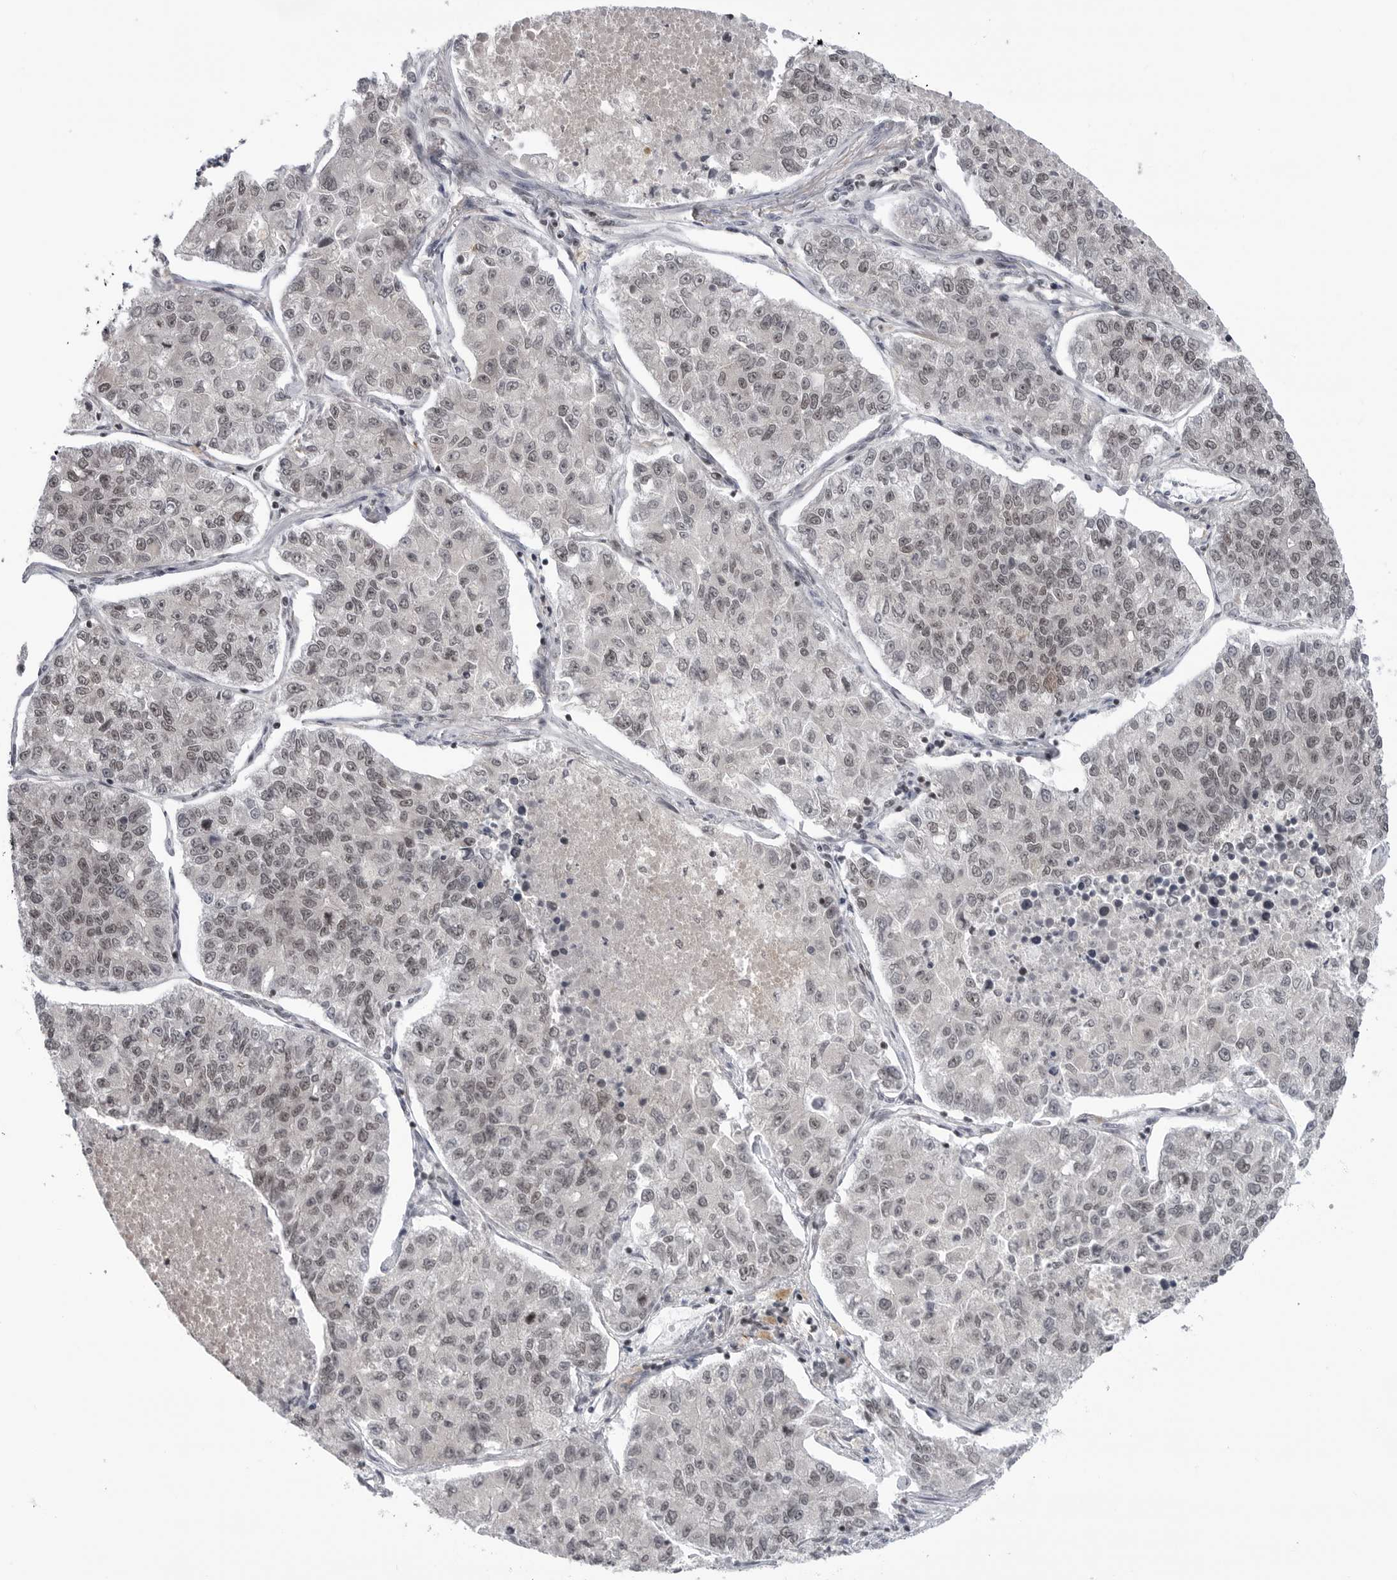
{"staining": {"intensity": "weak", "quantity": "25%-75%", "location": "nuclear"}, "tissue": "lung cancer", "cell_type": "Tumor cells", "image_type": "cancer", "snomed": [{"axis": "morphology", "description": "Adenocarcinoma, NOS"}, {"axis": "topography", "description": "Lung"}], "caption": "DAB (3,3'-diaminobenzidine) immunohistochemical staining of human adenocarcinoma (lung) demonstrates weak nuclear protein positivity in approximately 25%-75% of tumor cells.", "gene": "TRIM66", "patient": {"sex": "male", "age": 49}}